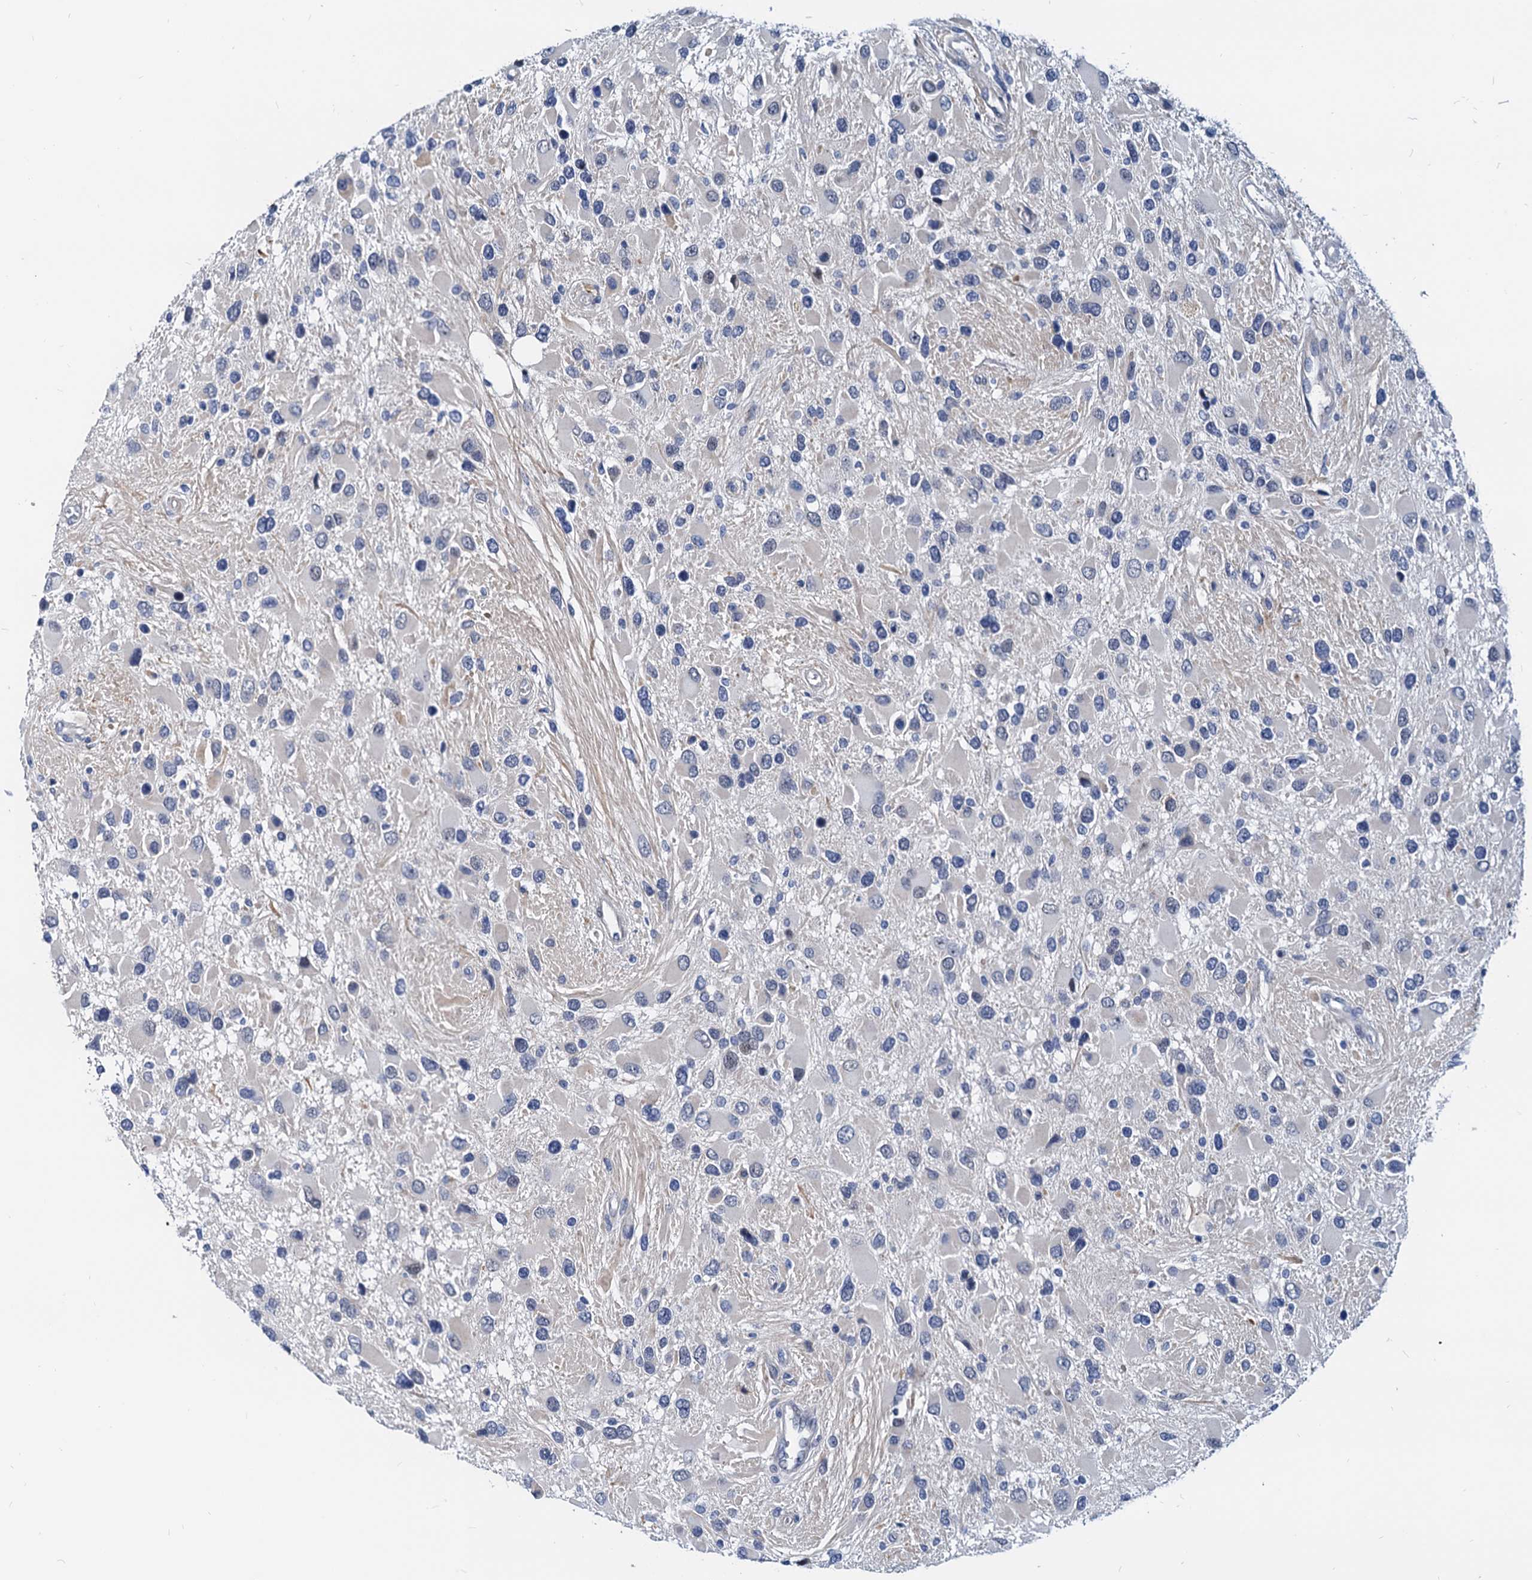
{"staining": {"intensity": "negative", "quantity": "none", "location": "none"}, "tissue": "glioma", "cell_type": "Tumor cells", "image_type": "cancer", "snomed": [{"axis": "morphology", "description": "Glioma, malignant, High grade"}, {"axis": "topography", "description": "Brain"}], "caption": "Immunohistochemical staining of high-grade glioma (malignant) demonstrates no significant staining in tumor cells.", "gene": "HSF2", "patient": {"sex": "male", "age": 53}}